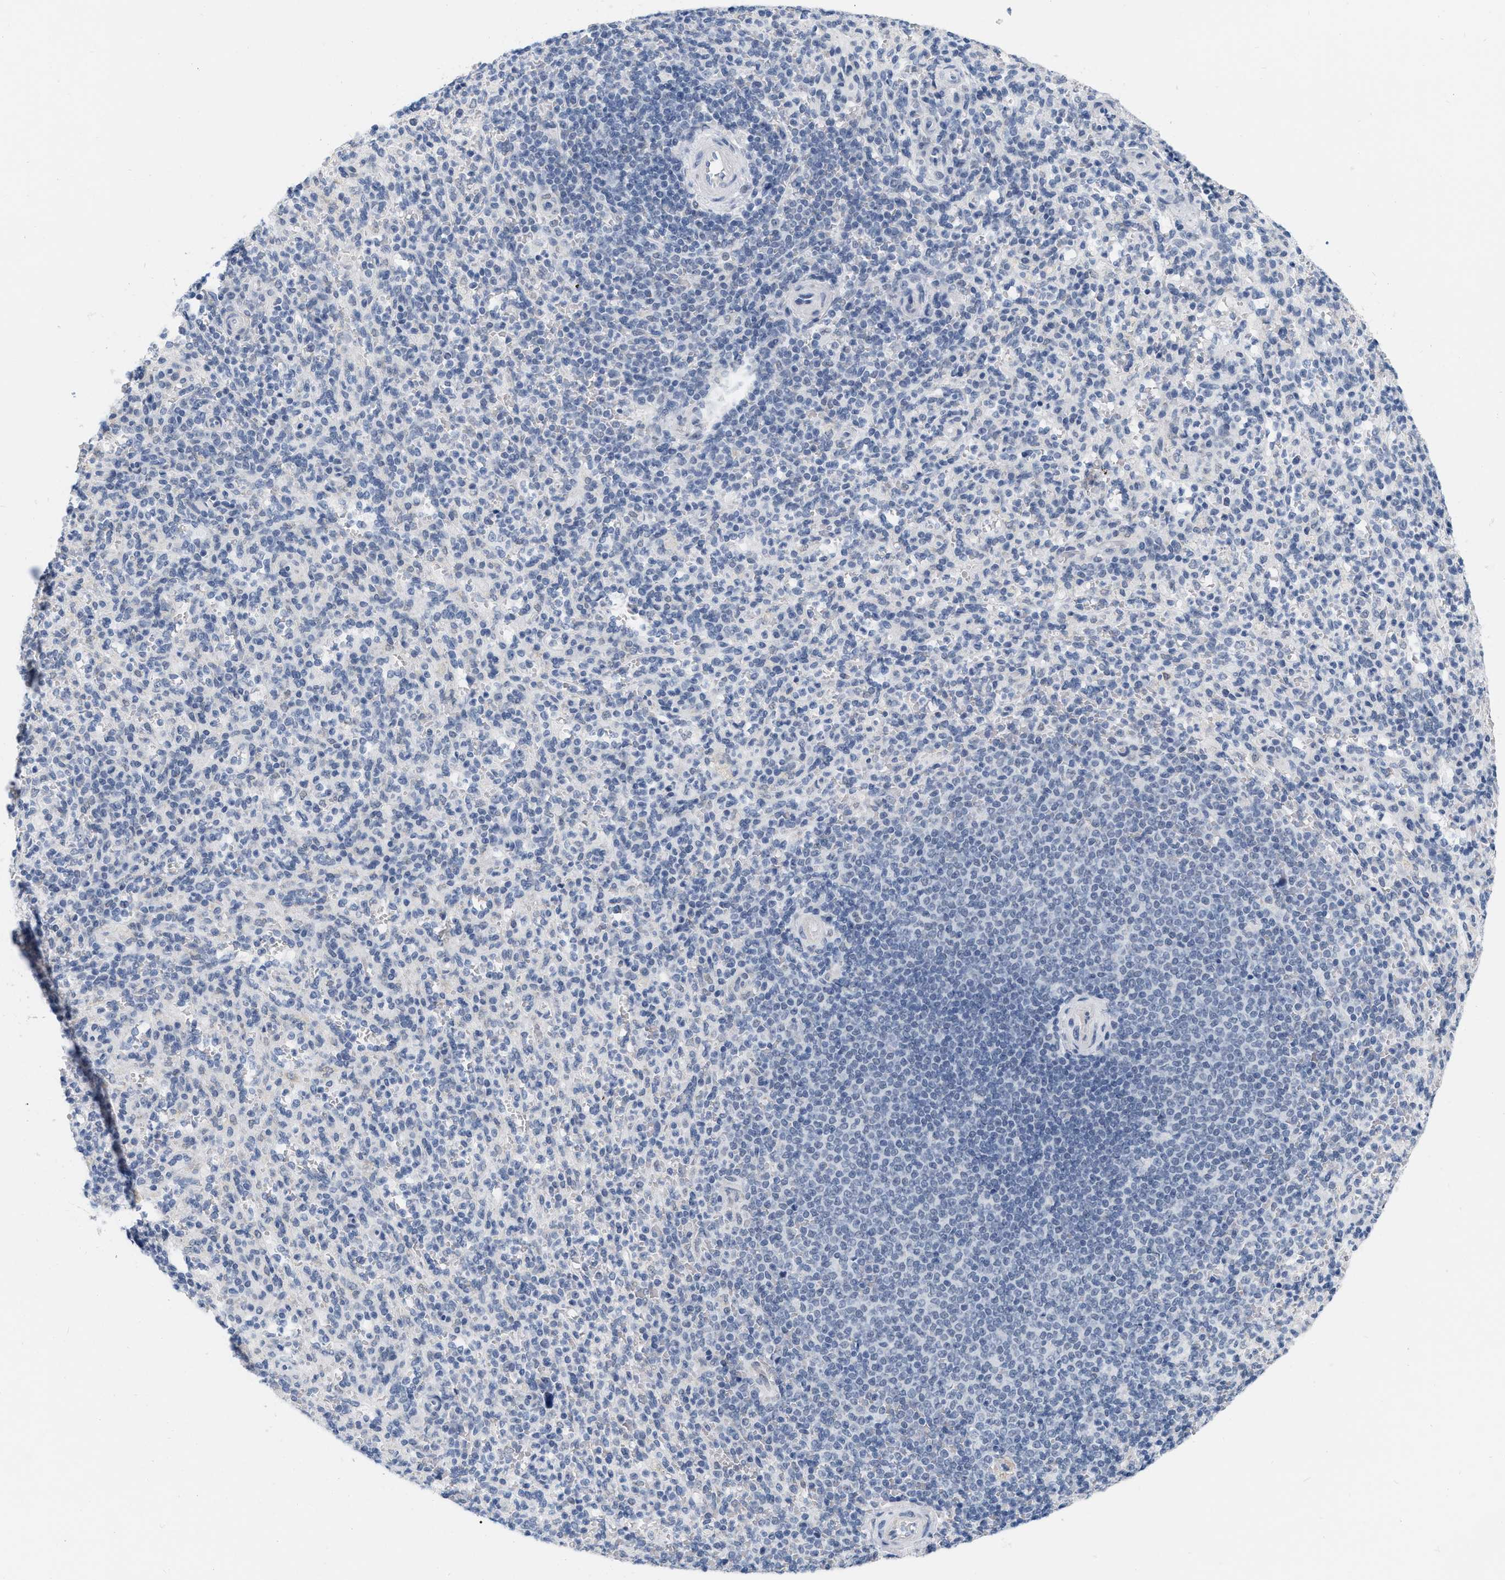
{"staining": {"intensity": "negative", "quantity": "none", "location": "none"}, "tissue": "spleen", "cell_type": "Cells in red pulp", "image_type": "normal", "snomed": [{"axis": "morphology", "description": "Normal tissue, NOS"}, {"axis": "topography", "description": "Spleen"}], "caption": "This is a photomicrograph of immunohistochemistry (IHC) staining of unremarkable spleen, which shows no positivity in cells in red pulp. (Immunohistochemistry (ihc), brightfield microscopy, high magnification).", "gene": "XIRP1", "patient": {"sex": "male", "age": 36}}